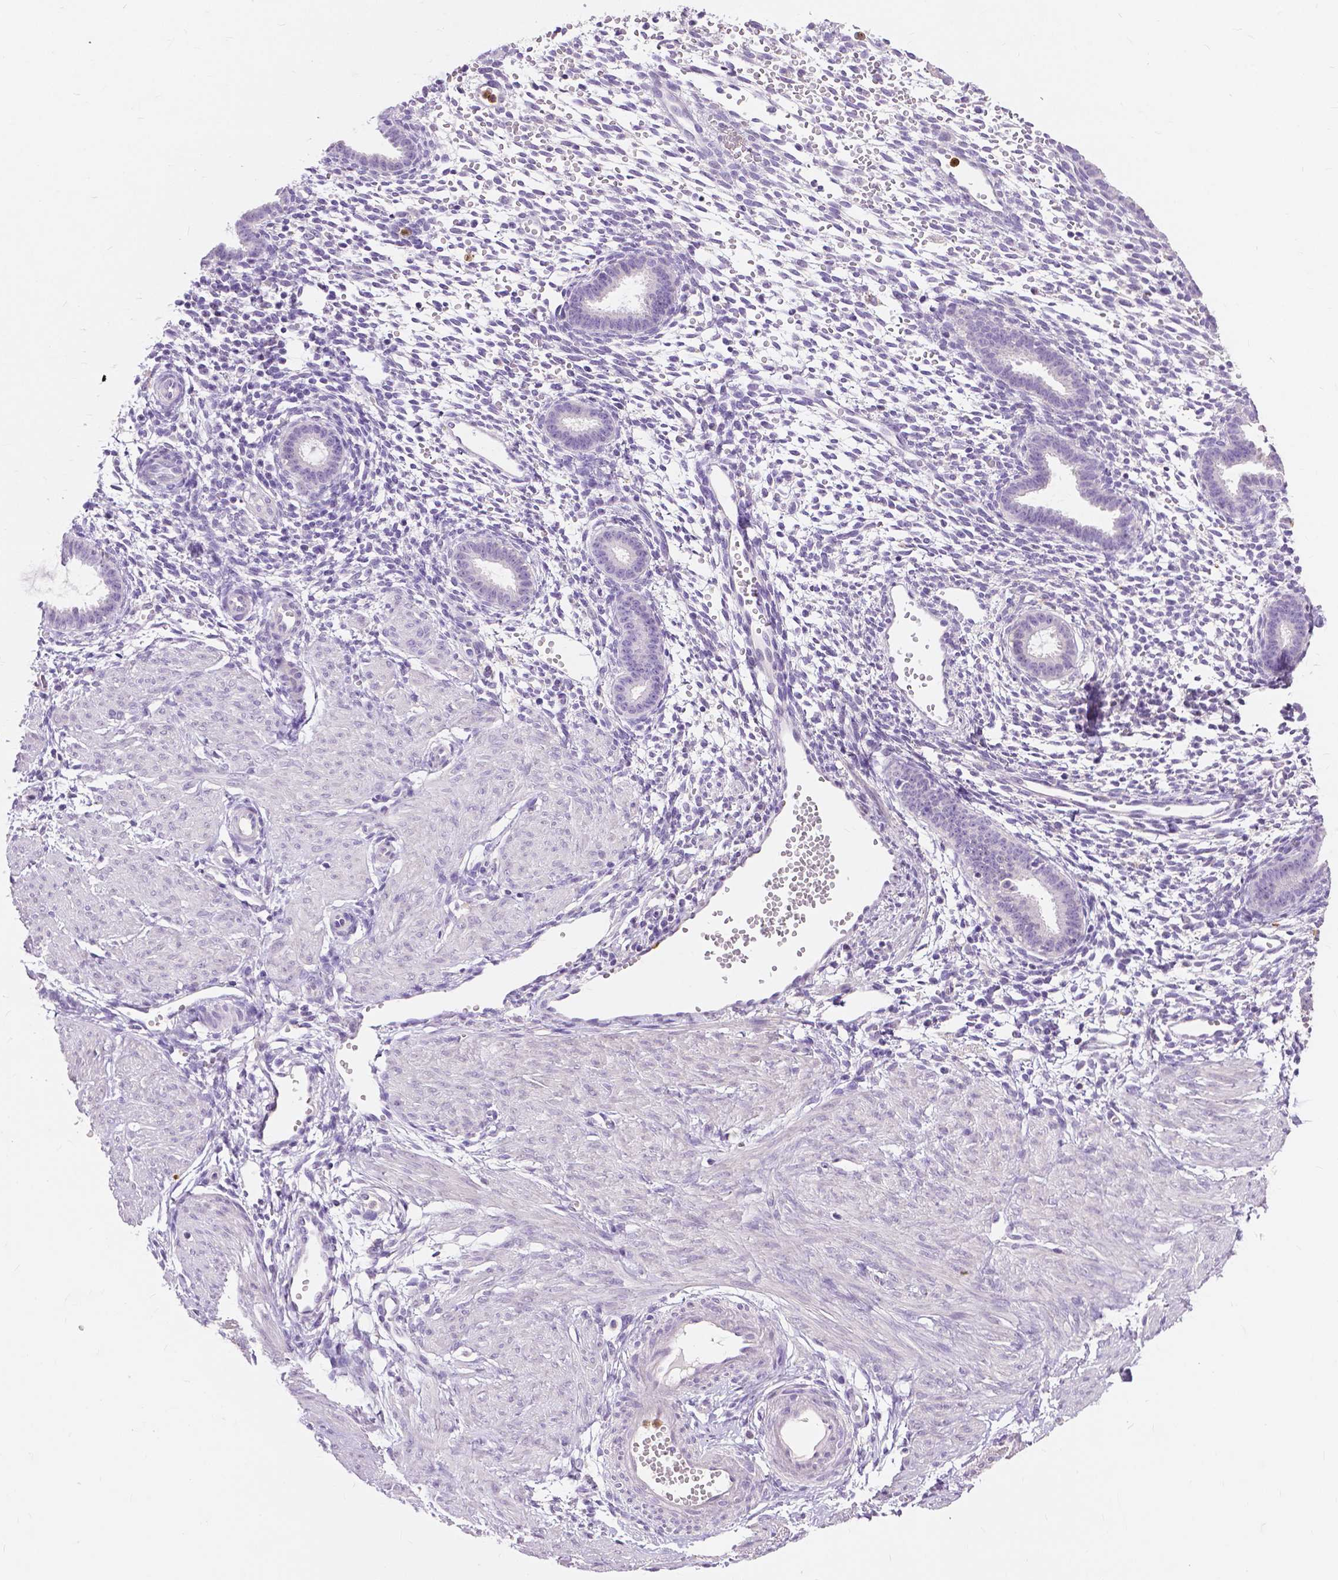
{"staining": {"intensity": "negative", "quantity": "none", "location": "none"}, "tissue": "endometrium", "cell_type": "Cells in endometrial stroma", "image_type": "normal", "snomed": [{"axis": "morphology", "description": "Normal tissue, NOS"}, {"axis": "topography", "description": "Endometrium"}], "caption": "A high-resolution photomicrograph shows IHC staining of benign endometrium, which displays no significant positivity in cells in endometrial stroma. The staining was performed using DAB to visualize the protein expression in brown, while the nuclei were stained in blue with hematoxylin (Magnification: 20x).", "gene": "CXCR2", "patient": {"sex": "female", "age": 36}}